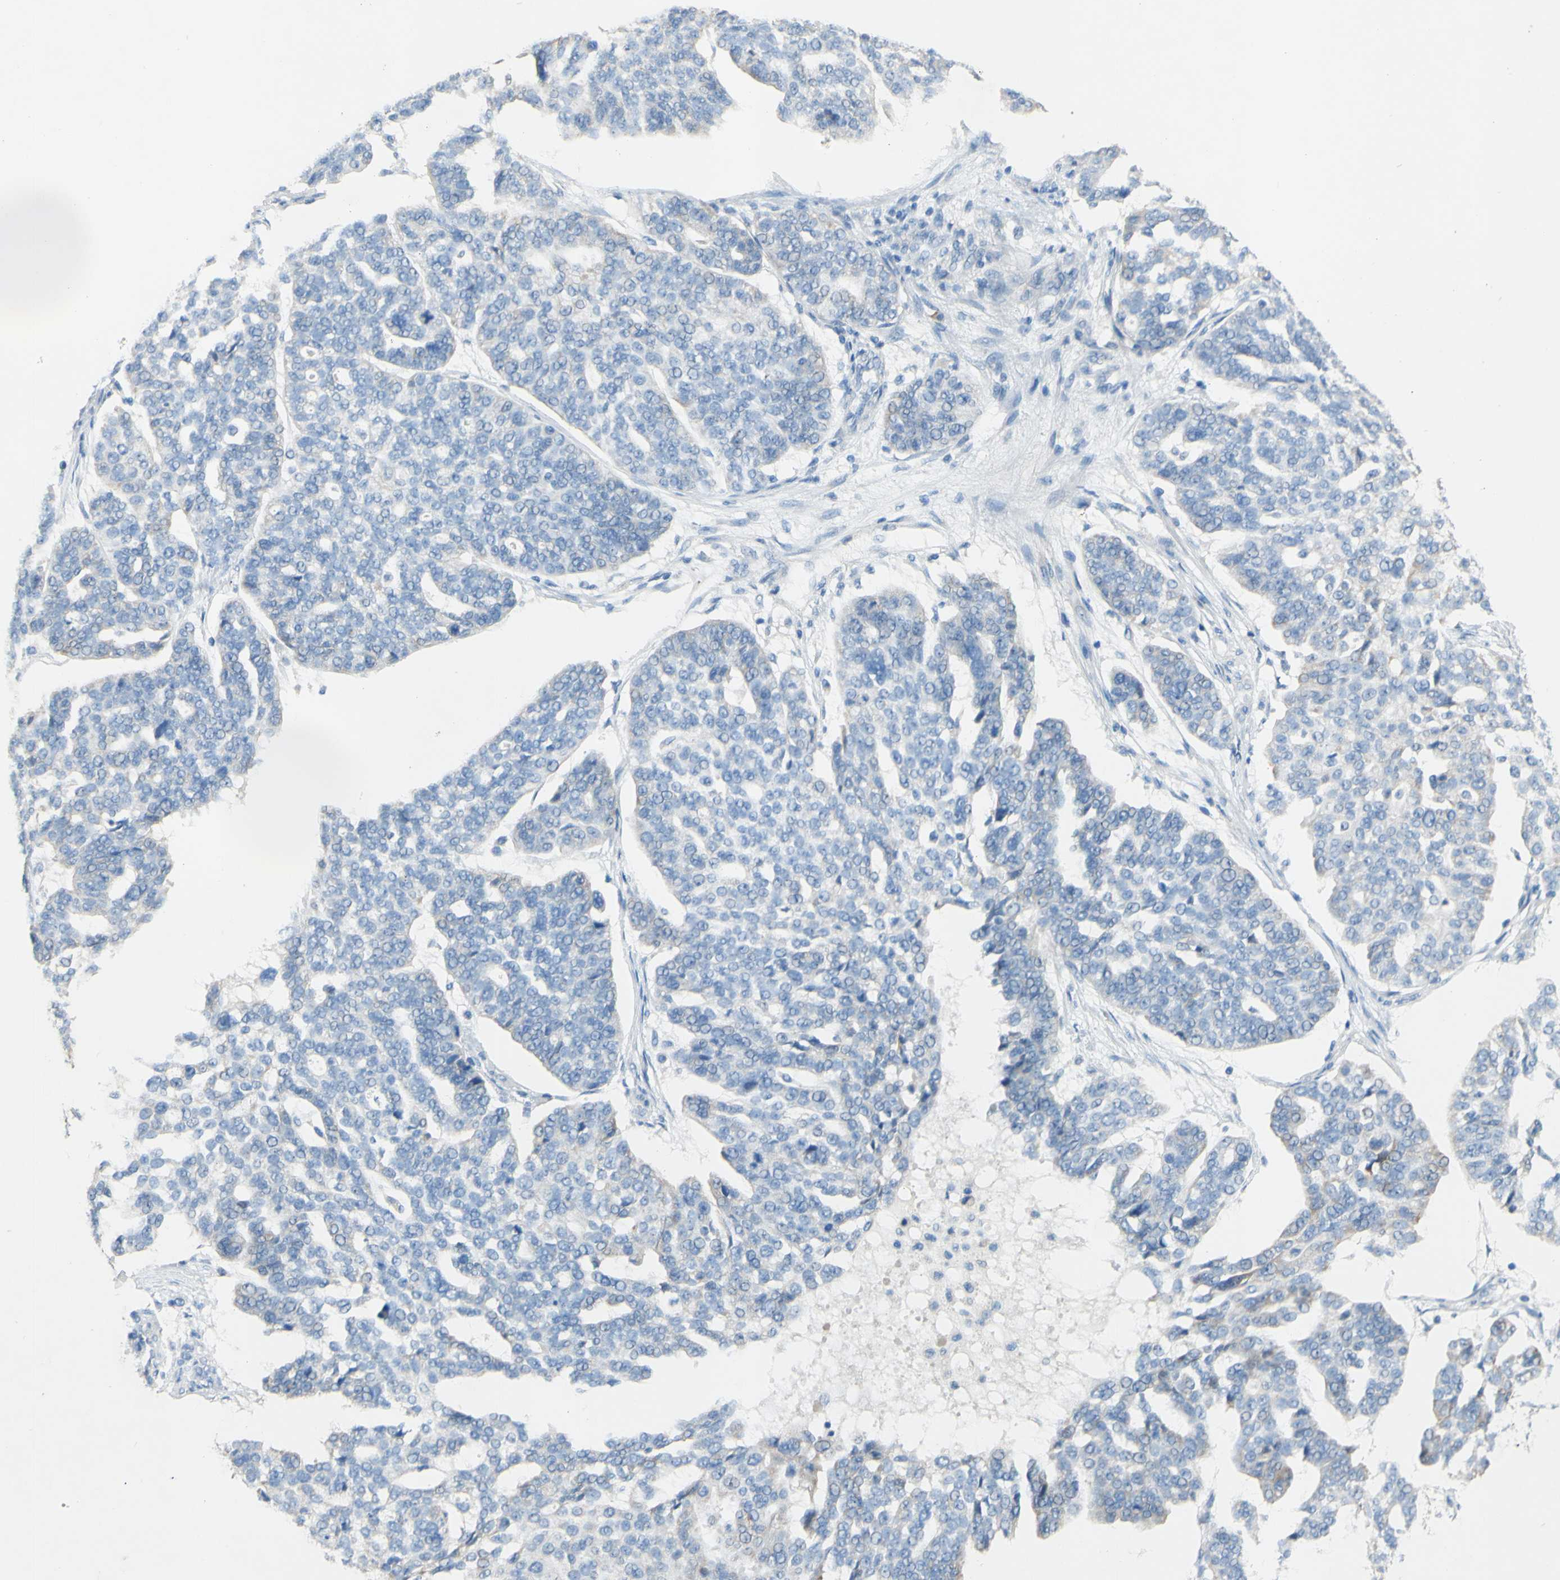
{"staining": {"intensity": "negative", "quantity": "none", "location": "none"}, "tissue": "ovarian cancer", "cell_type": "Tumor cells", "image_type": "cancer", "snomed": [{"axis": "morphology", "description": "Cystadenocarcinoma, serous, NOS"}, {"axis": "topography", "description": "Ovary"}], "caption": "Tumor cells show no significant positivity in ovarian cancer (serous cystadenocarcinoma).", "gene": "ACADL", "patient": {"sex": "female", "age": 59}}